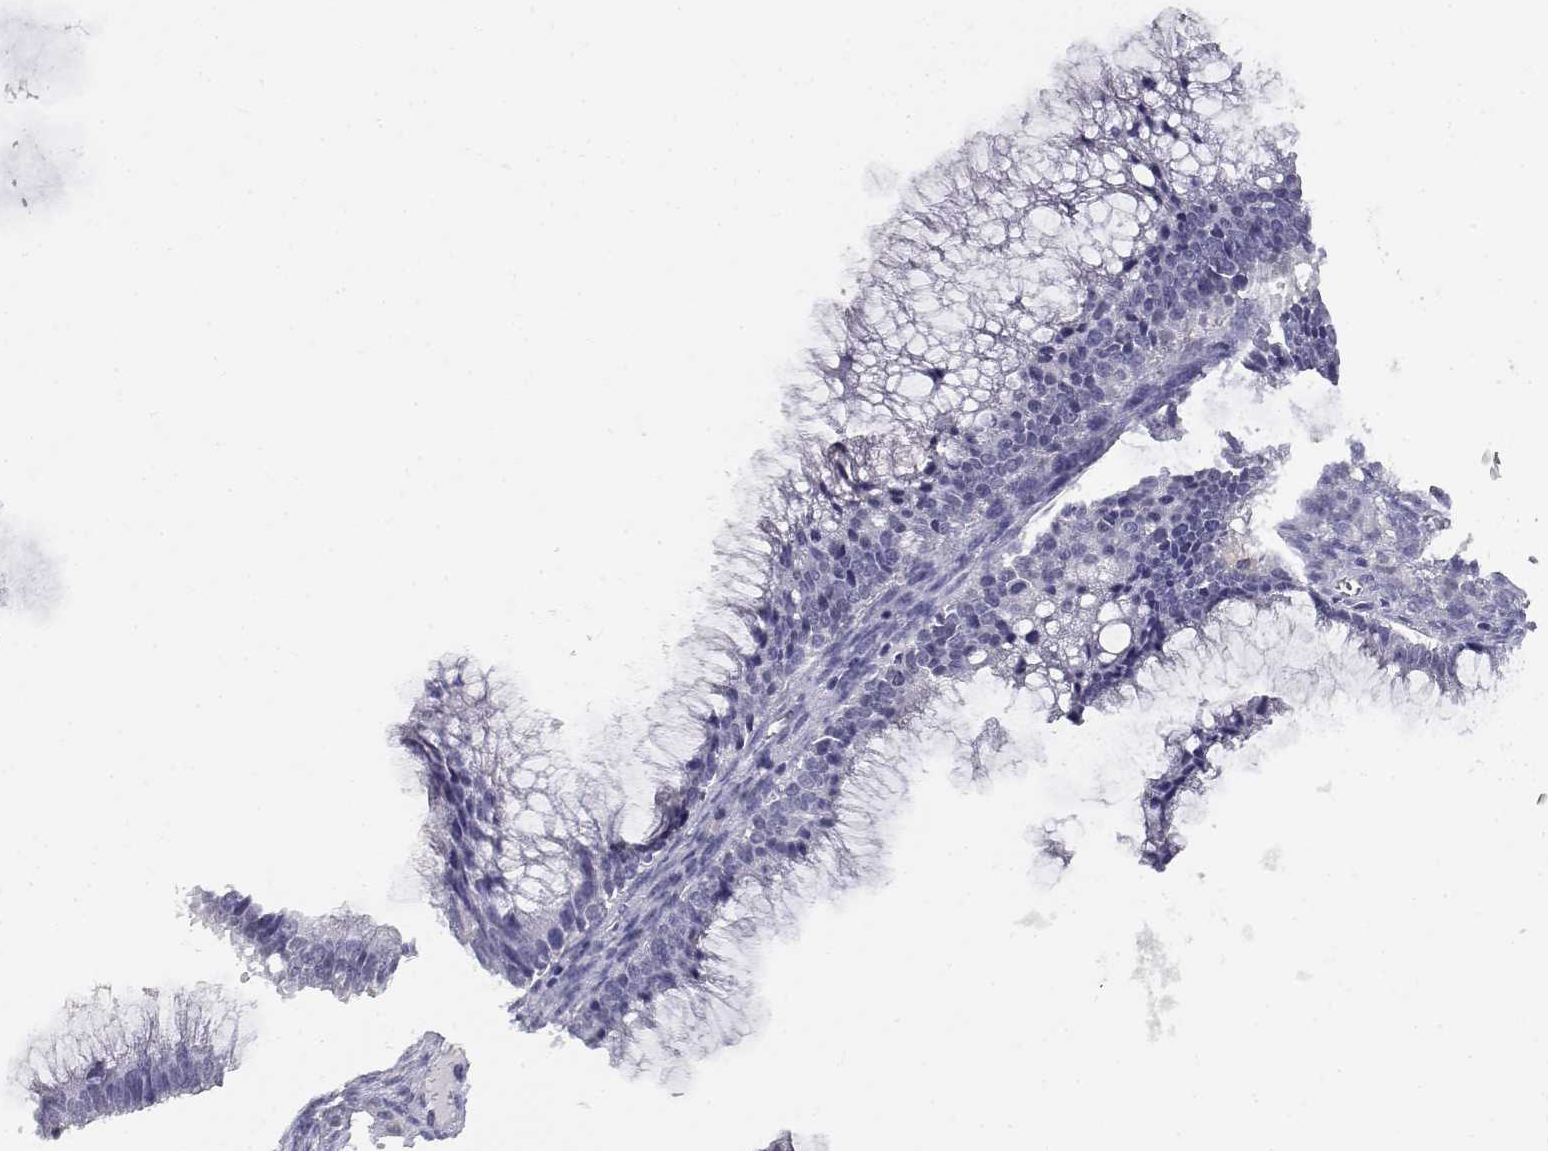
{"staining": {"intensity": "negative", "quantity": "none", "location": "none"}, "tissue": "ovarian cancer", "cell_type": "Tumor cells", "image_type": "cancer", "snomed": [{"axis": "morphology", "description": "Cystadenocarcinoma, mucinous, NOS"}, {"axis": "topography", "description": "Ovary"}], "caption": "This is an IHC histopathology image of human ovarian cancer (mucinous cystadenocarcinoma). There is no positivity in tumor cells.", "gene": "ADA", "patient": {"sex": "female", "age": 38}}